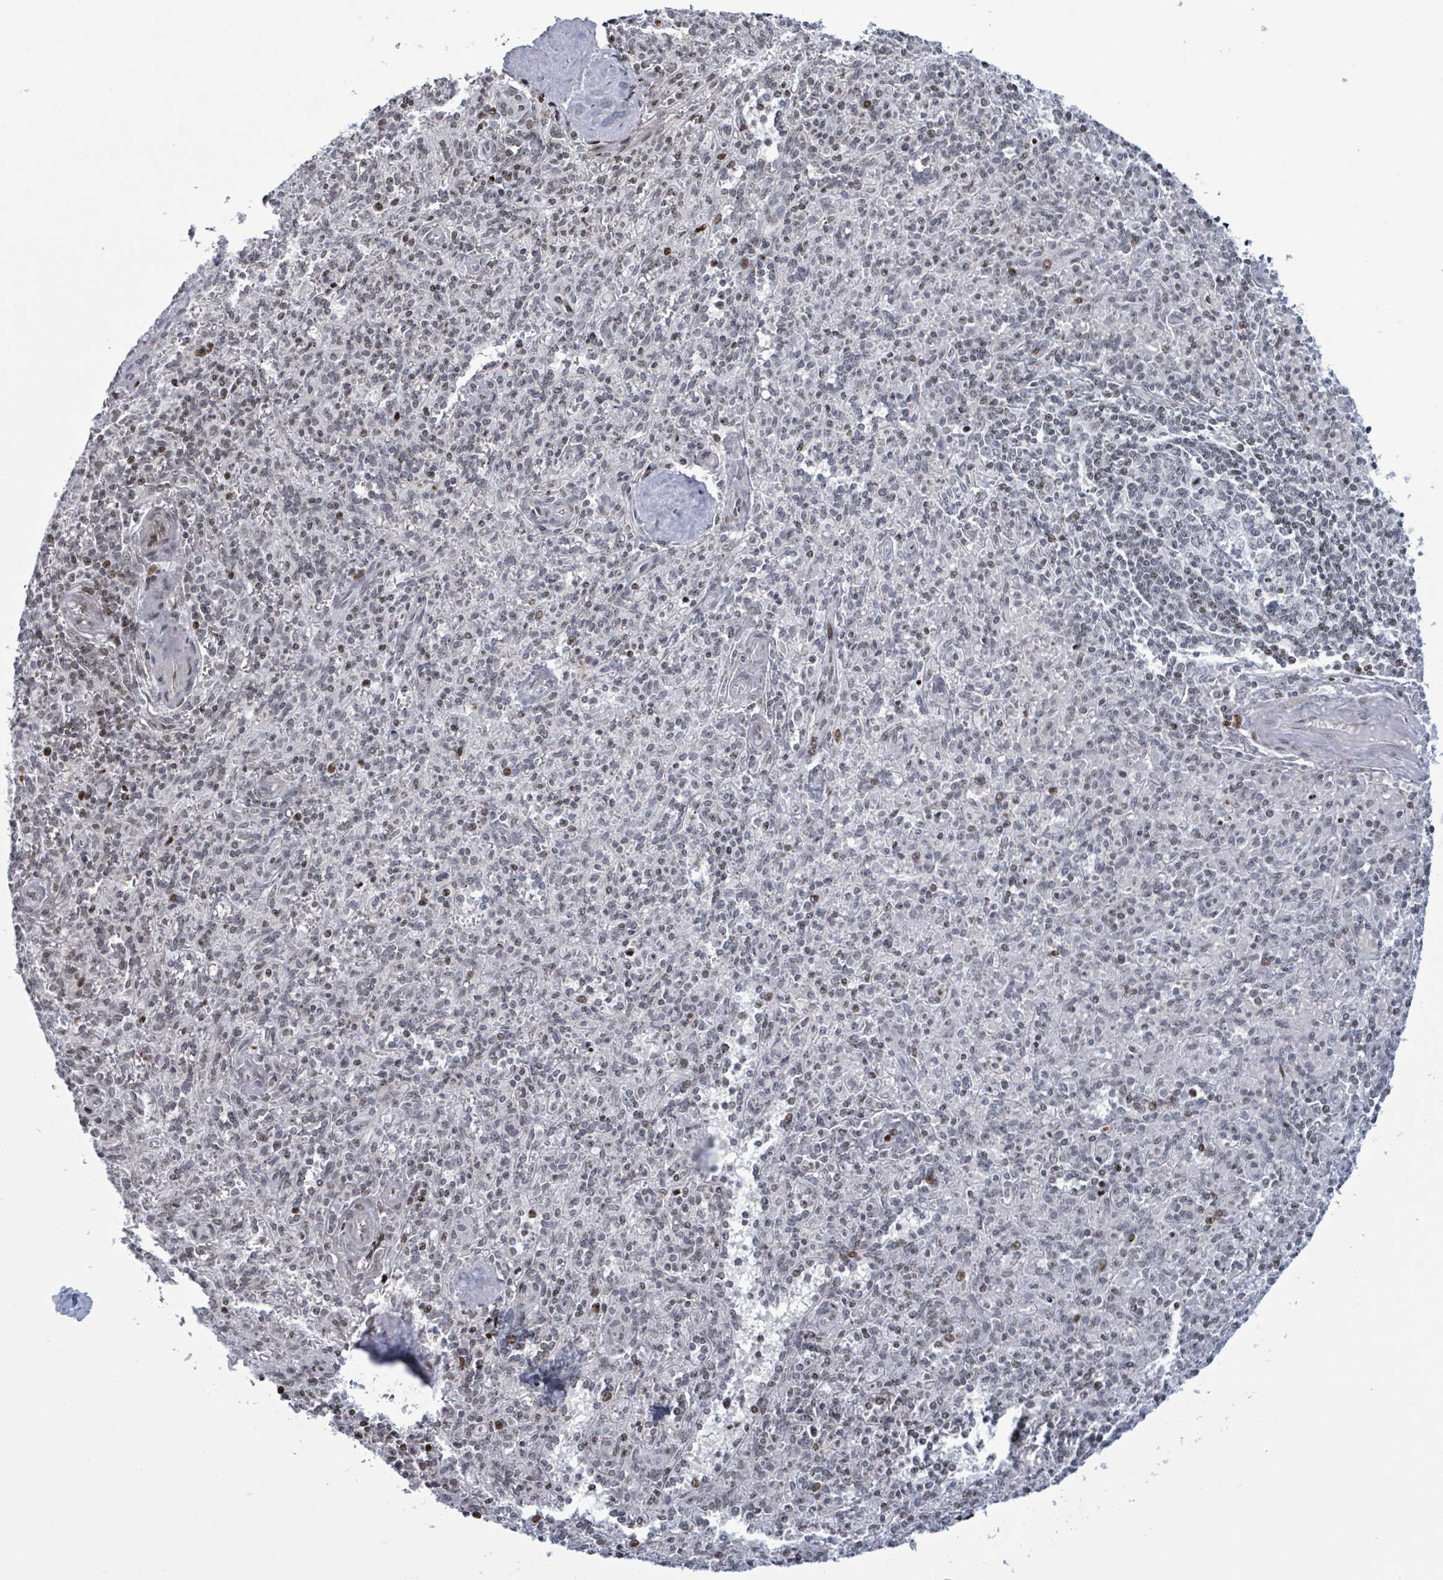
{"staining": {"intensity": "strong", "quantity": "<25%", "location": "nuclear"}, "tissue": "spleen", "cell_type": "Cells in red pulp", "image_type": "normal", "snomed": [{"axis": "morphology", "description": "Normal tissue, NOS"}, {"axis": "topography", "description": "Spleen"}], "caption": "A brown stain highlights strong nuclear positivity of a protein in cells in red pulp of benign spleen. Ihc stains the protein in brown and the nuclei are stained blue.", "gene": "FNDC4", "patient": {"sex": "female", "age": 70}}